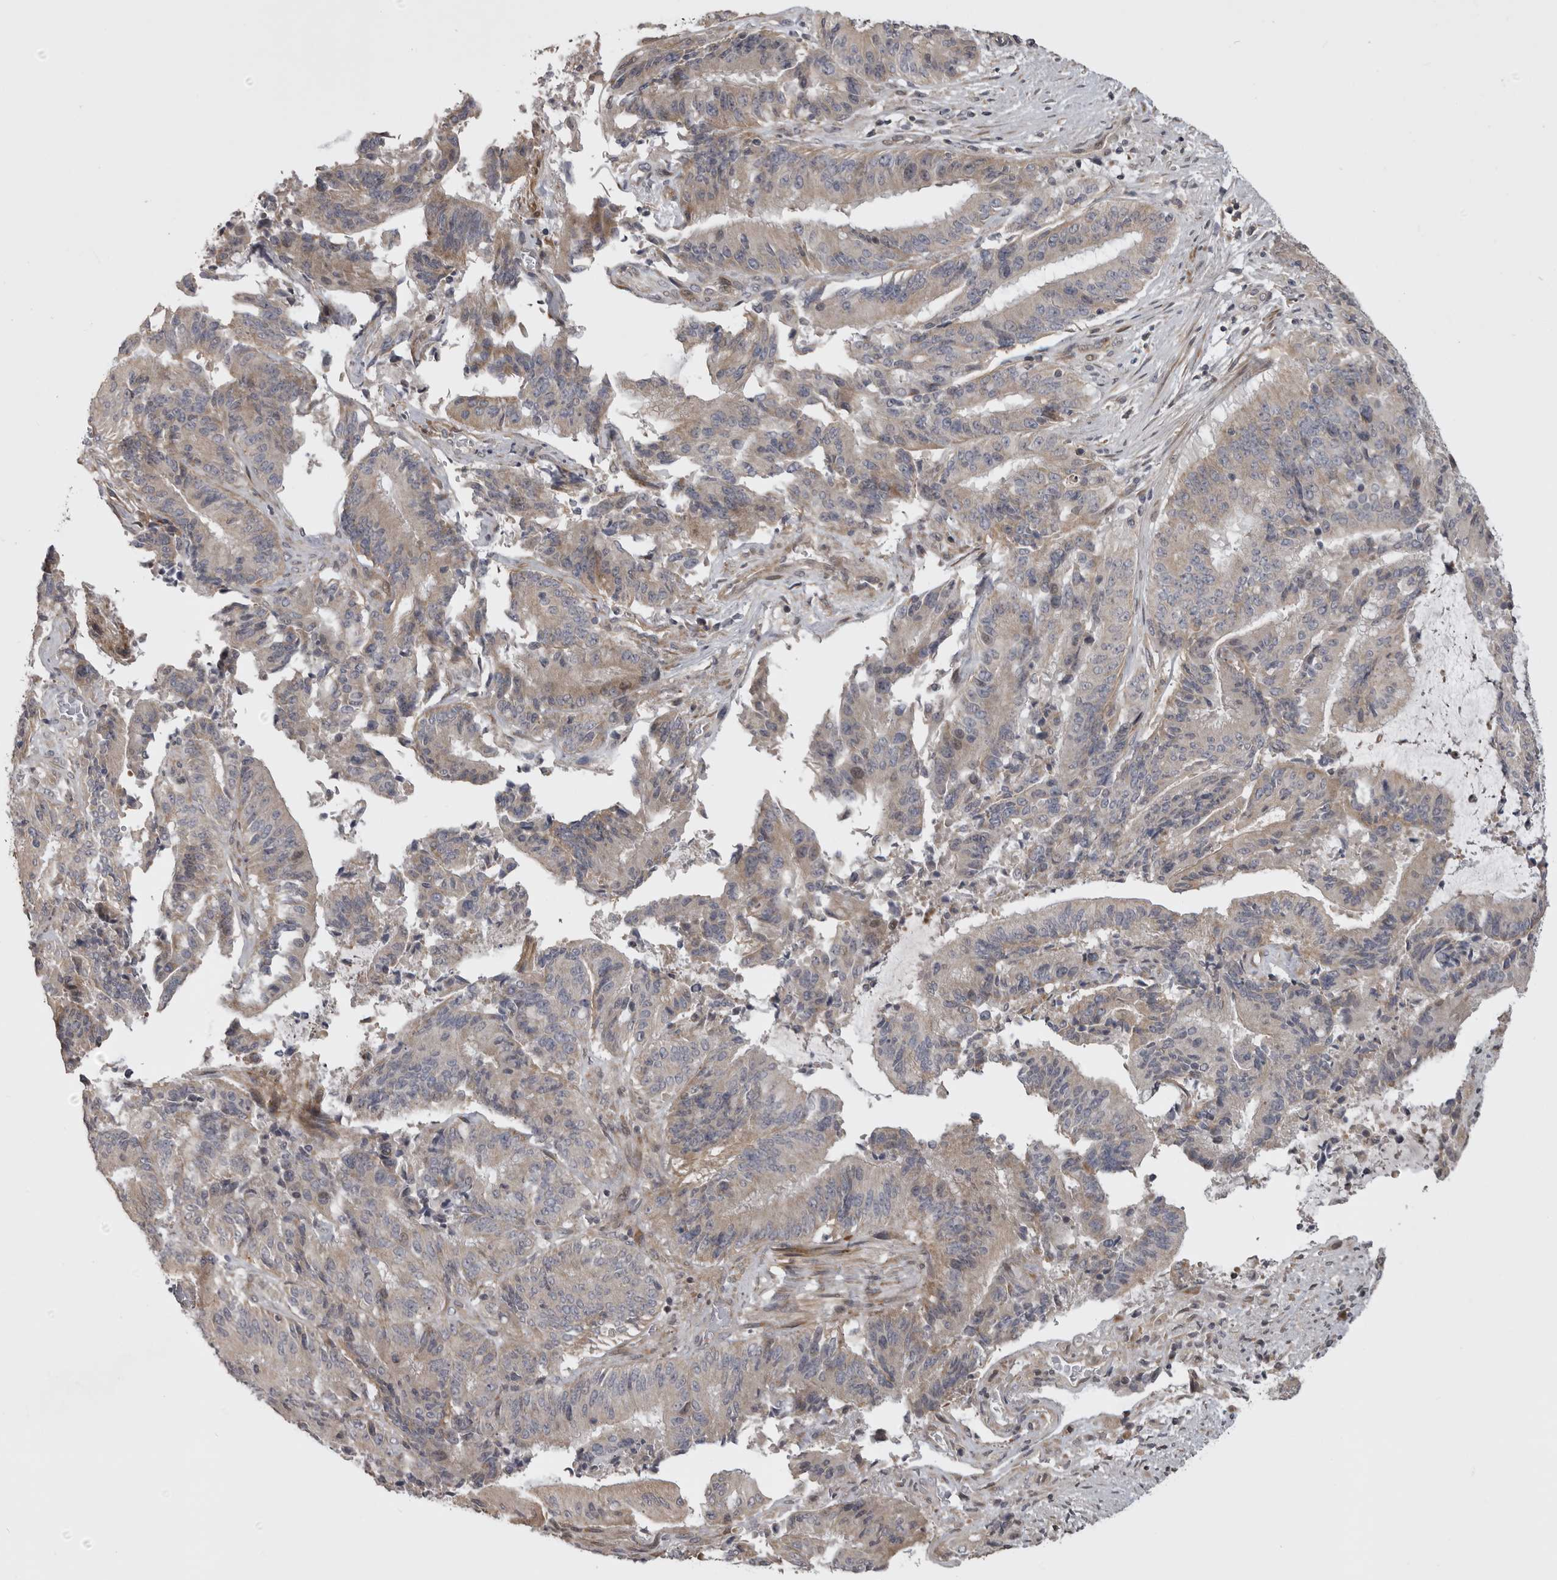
{"staining": {"intensity": "weak", "quantity": "25%-75%", "location": "cytoplasmic/membranous"}, "tissue": "liver cancer", "cell_type": "Tumor cells", "image_type": "cancer", "snomed": [{"axis": "morphology", "description": "Normal tissue, NOS"}, {"axis": "morphology", "description": "Cholangiocarcinoma"}, {"axis": "topography", "description": "Liver"}, {"axis": "topography", "description": "Peripheral nerve tissue"}], "caption": "Immunohistochemical staining of human liver cancer reveals low levels of weak cytoplasmic/membranous expression in approximately 25%-75% of tumor cells. (IHC, brightfield microscopy, high magnification).", "gene": "ZNRF1", "patient": {"sex": "female", "age": 73}}